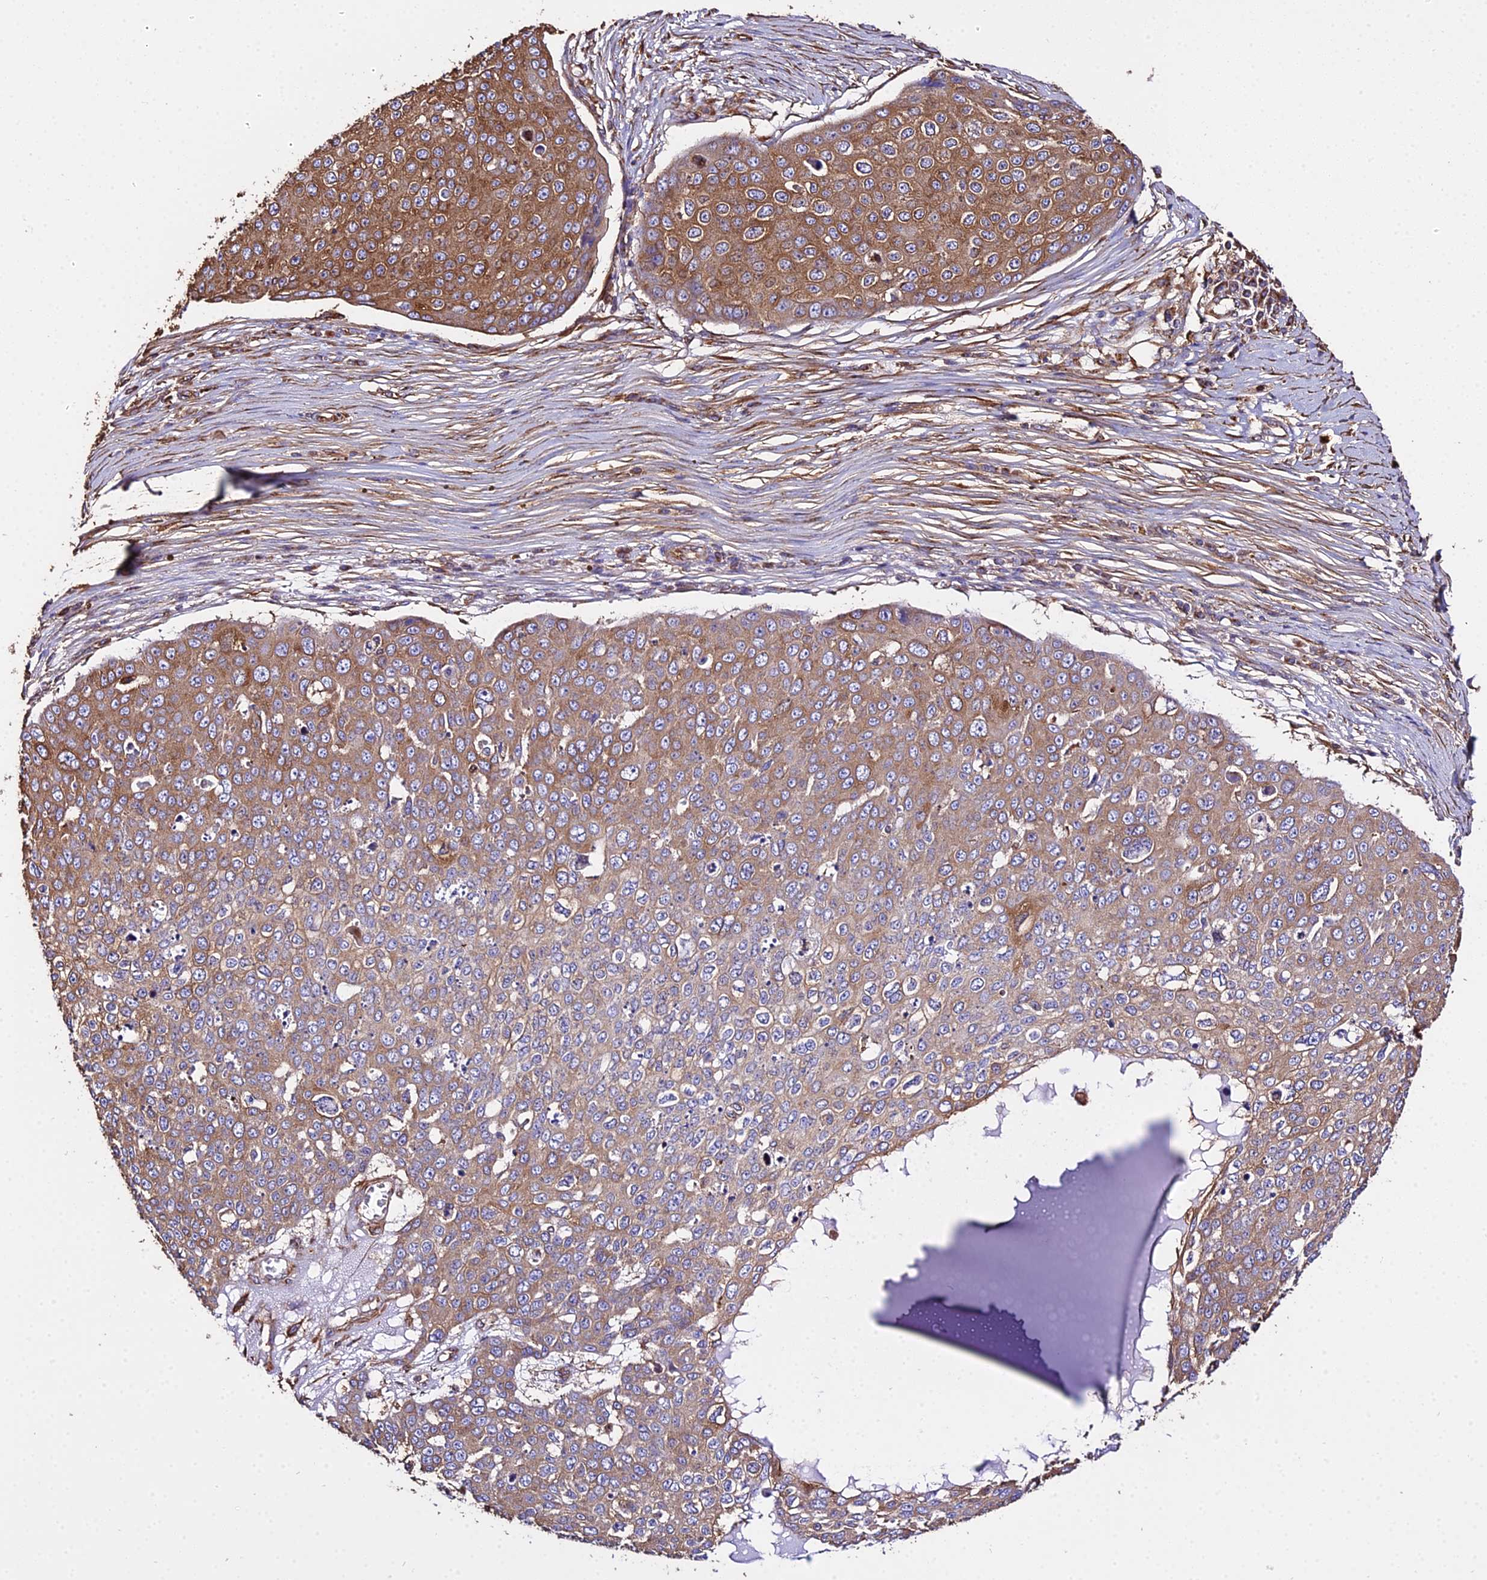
{"staining": {"intensity": "moderate", "quantity": ">75%", "location": "cytoplasmic/membranous"}, "tissue": "skin cancer", "cell_type": "Tumor cells", "image_type": "cancer", "snomed": [{"axis": "morphology", "description": "Squamous cell carcinoma, NOS"}, {"axis": "topography", "description": "Skin"}], "caption": "This is a histology image of immunohistochemistry (IHC) staining of skin cancer, which shows moderate positivity in the cytoplasmic/membranous of tumor cells.", "gene": "TUBA3D", "patient": {"sex": "male", "age": 71}}